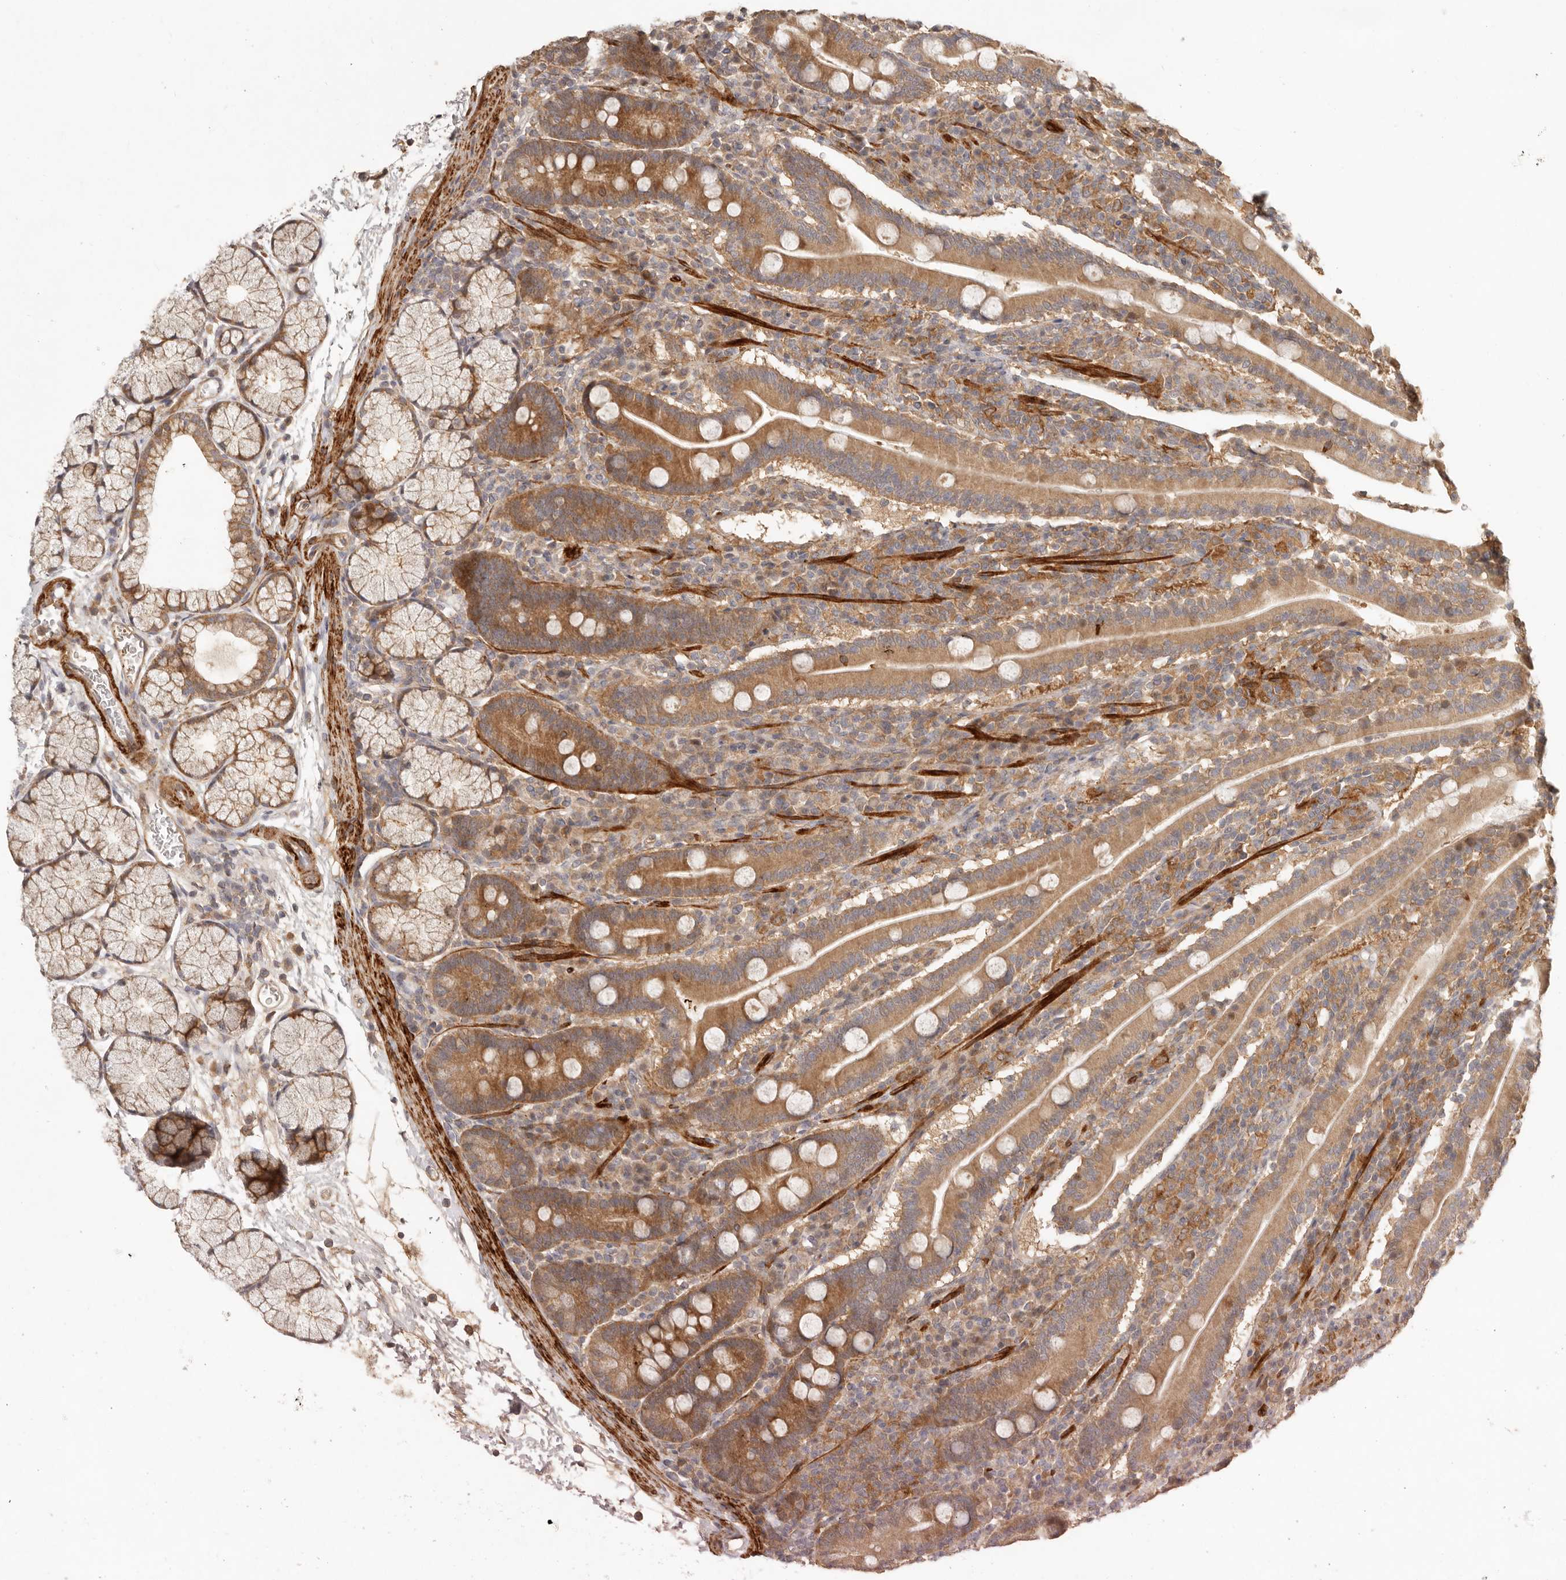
{"staining": {"intensity": "moderate", "quantity": ">75%", "location": "cytoplasmic/membranous"}, "tissue": "duodenum", "cell_type": "Glandular cells", "image_type": "normal", "snomed": [{"axis": "morphology", "description": "Normal tissue, NOS"}, {"axis": "topography", "description": "Duodenum"}], "caption": "DAB immunohistochemical staining of unremarkable human duodenum shows moderate cytoplasmic/membranous protein positivity in approximately >75% of glandular cells.", "gene": "VIPR1", "patient": {"sex": "male", "age": 35}}